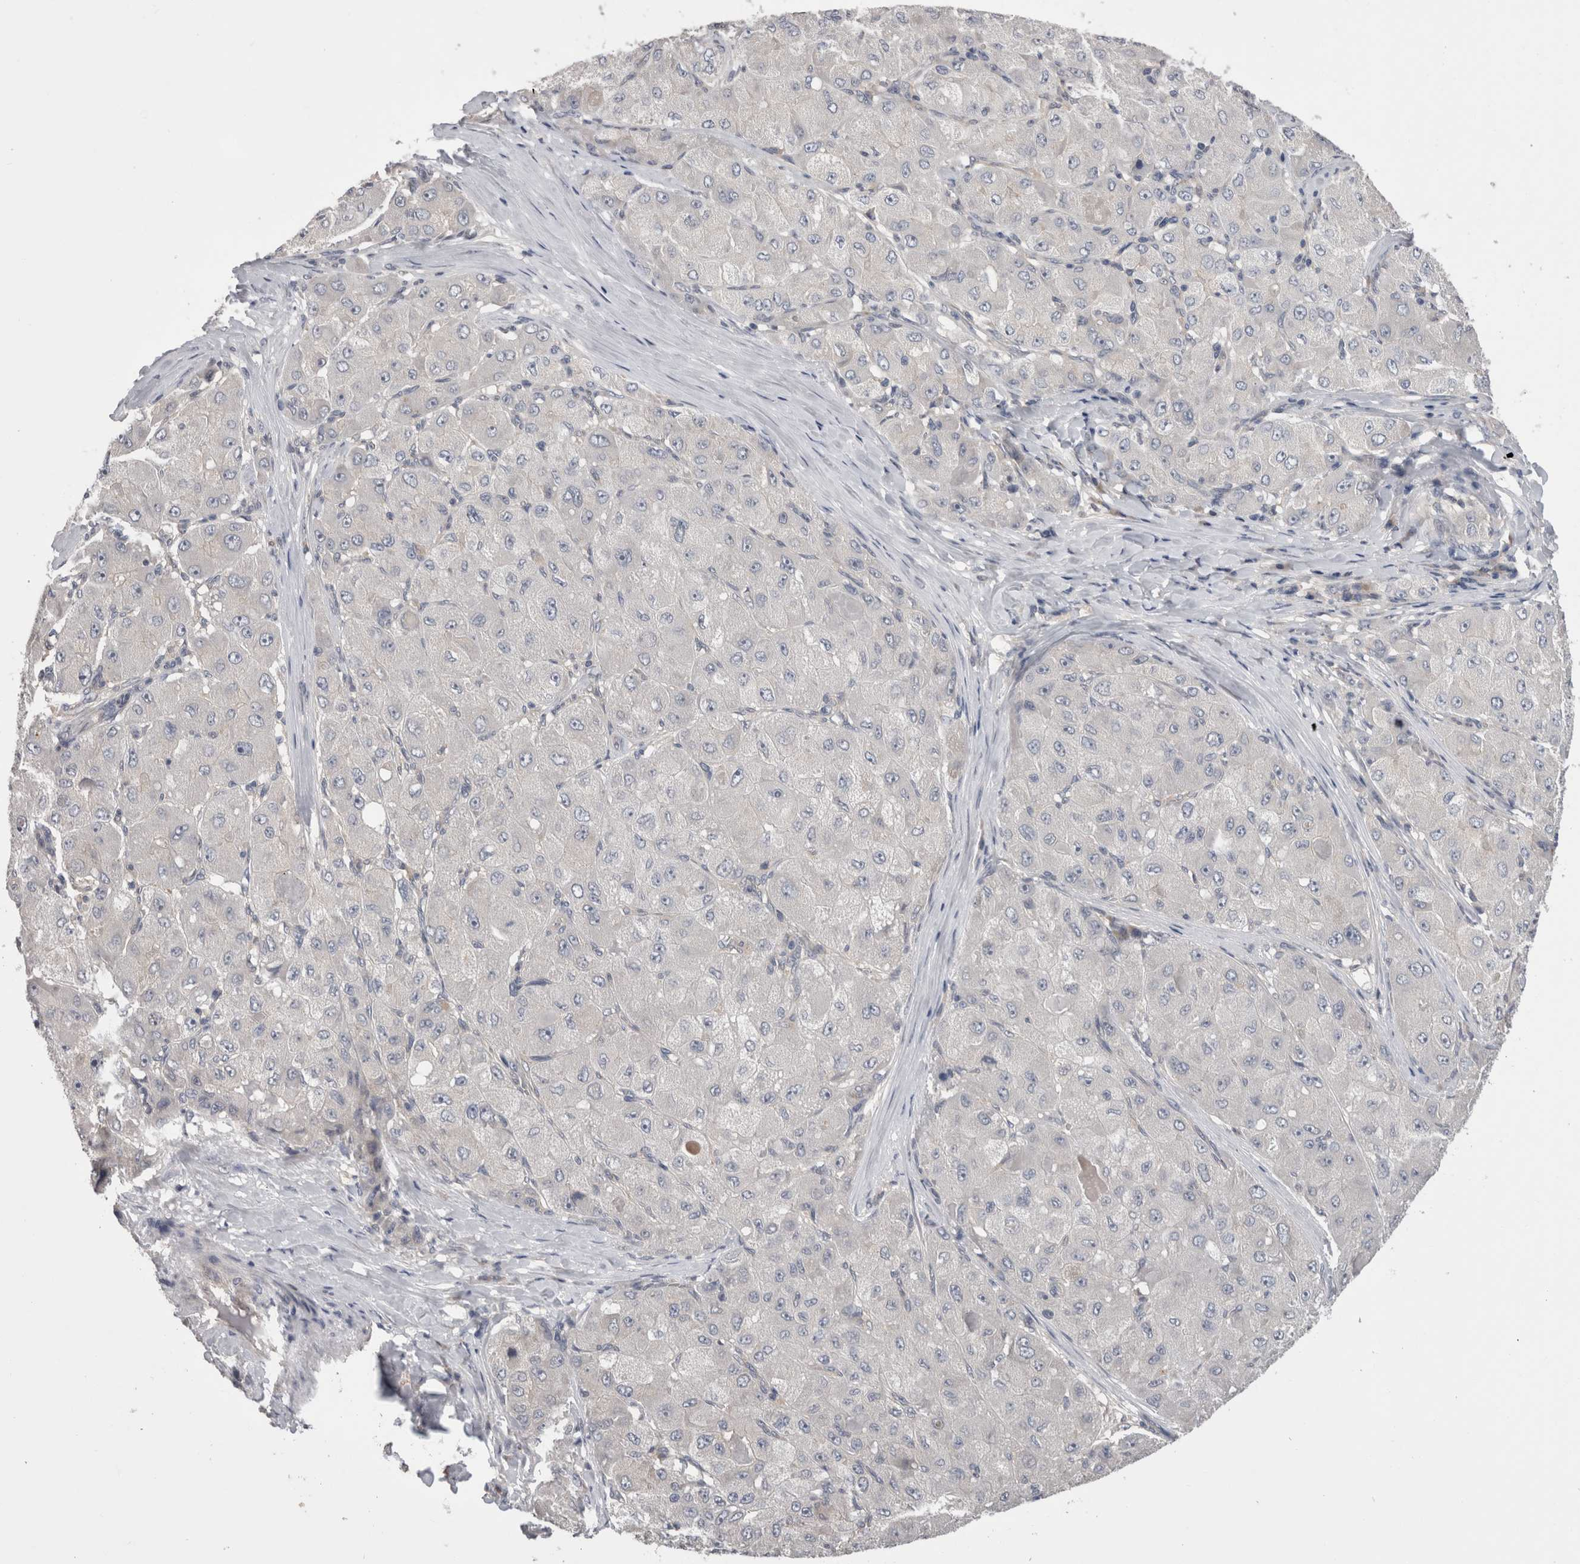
{"staining": {"intensity": "negative", "quantity": "none", "location": "none"}, "tissue": "liver cancer", "cell_type": "Tumor cells", "image_type": "cancer", "snomed": [{"axis": "morphology", "description": "Carcinoma, Hepatocellular, NOS"}, {"axis": "topography", "description": "Liver"}], "caption": "IHC image of liver hepatocellular carcinoma stained for a protein (brown), which shows no expression in tumor cells.", "gene": "DCTN6", "patient": {"sex": "male", "age": 80}}